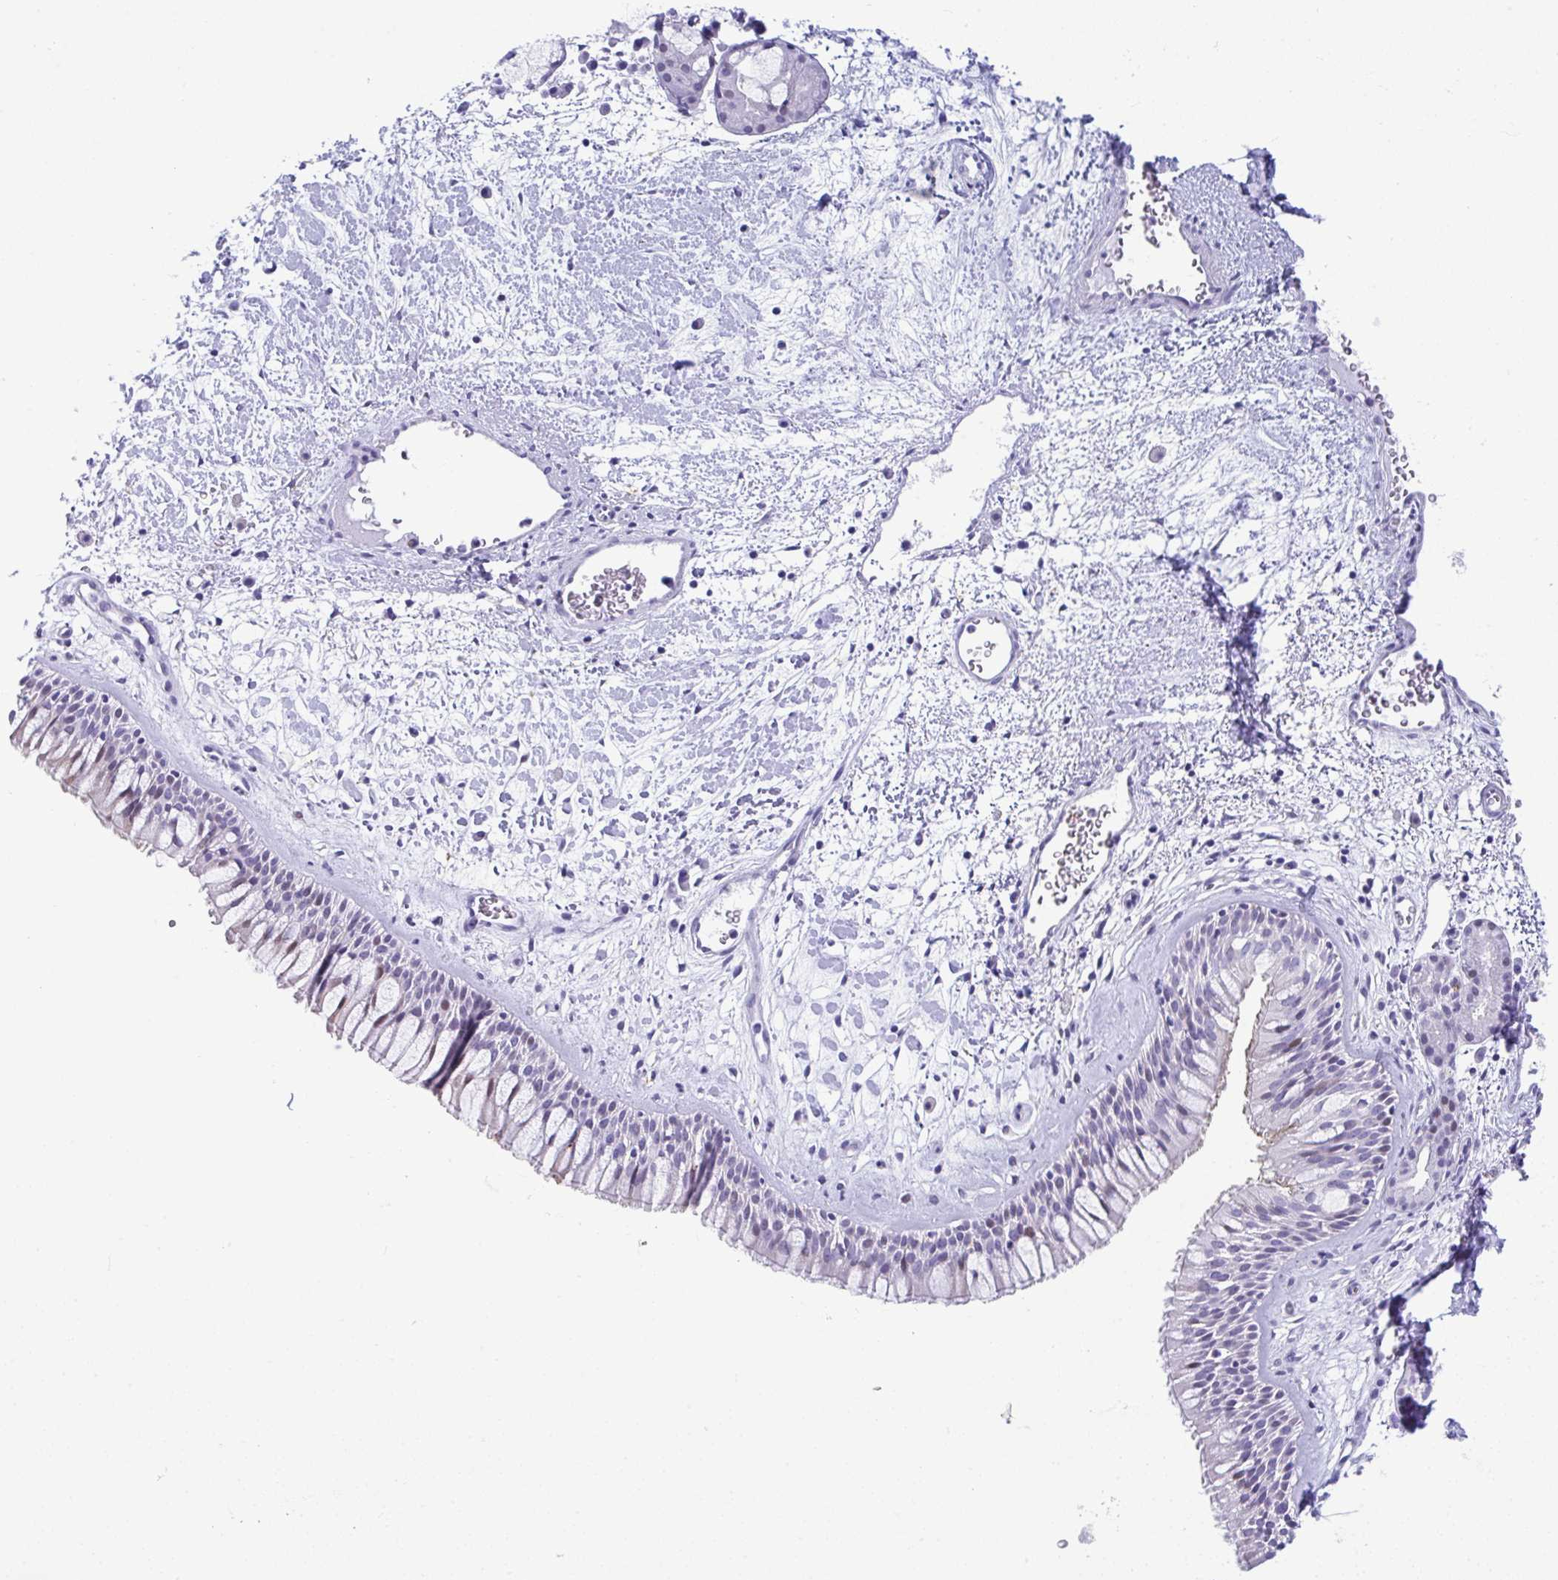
{"staining": {"intensity": "moderate", "quantity": "<25%", "location": "cytoplasmic/membranous"}, "tissue": "nasopharynx", "cell_type": "Respiratory epithelial cells", "image_type": "normal", "snomed": [{"axis": "morphology", "description": "Normal tissue, NOS"}, {"axis": "topography", "description": "Nasopharynx"}], "caption": "A brown stain shows moderate cytoplasmic/membranous staining of a protein in respiratory epithelial cells of unremarkable nasopharynx. The staining was performed using DAB (3,3'-diaminobenzidine), with brown indicating positive protein expression. Nuclei are stained blue with hematoxylin.", "gene": "ISL1", "patient": {"sex": "male", "age": 65}}